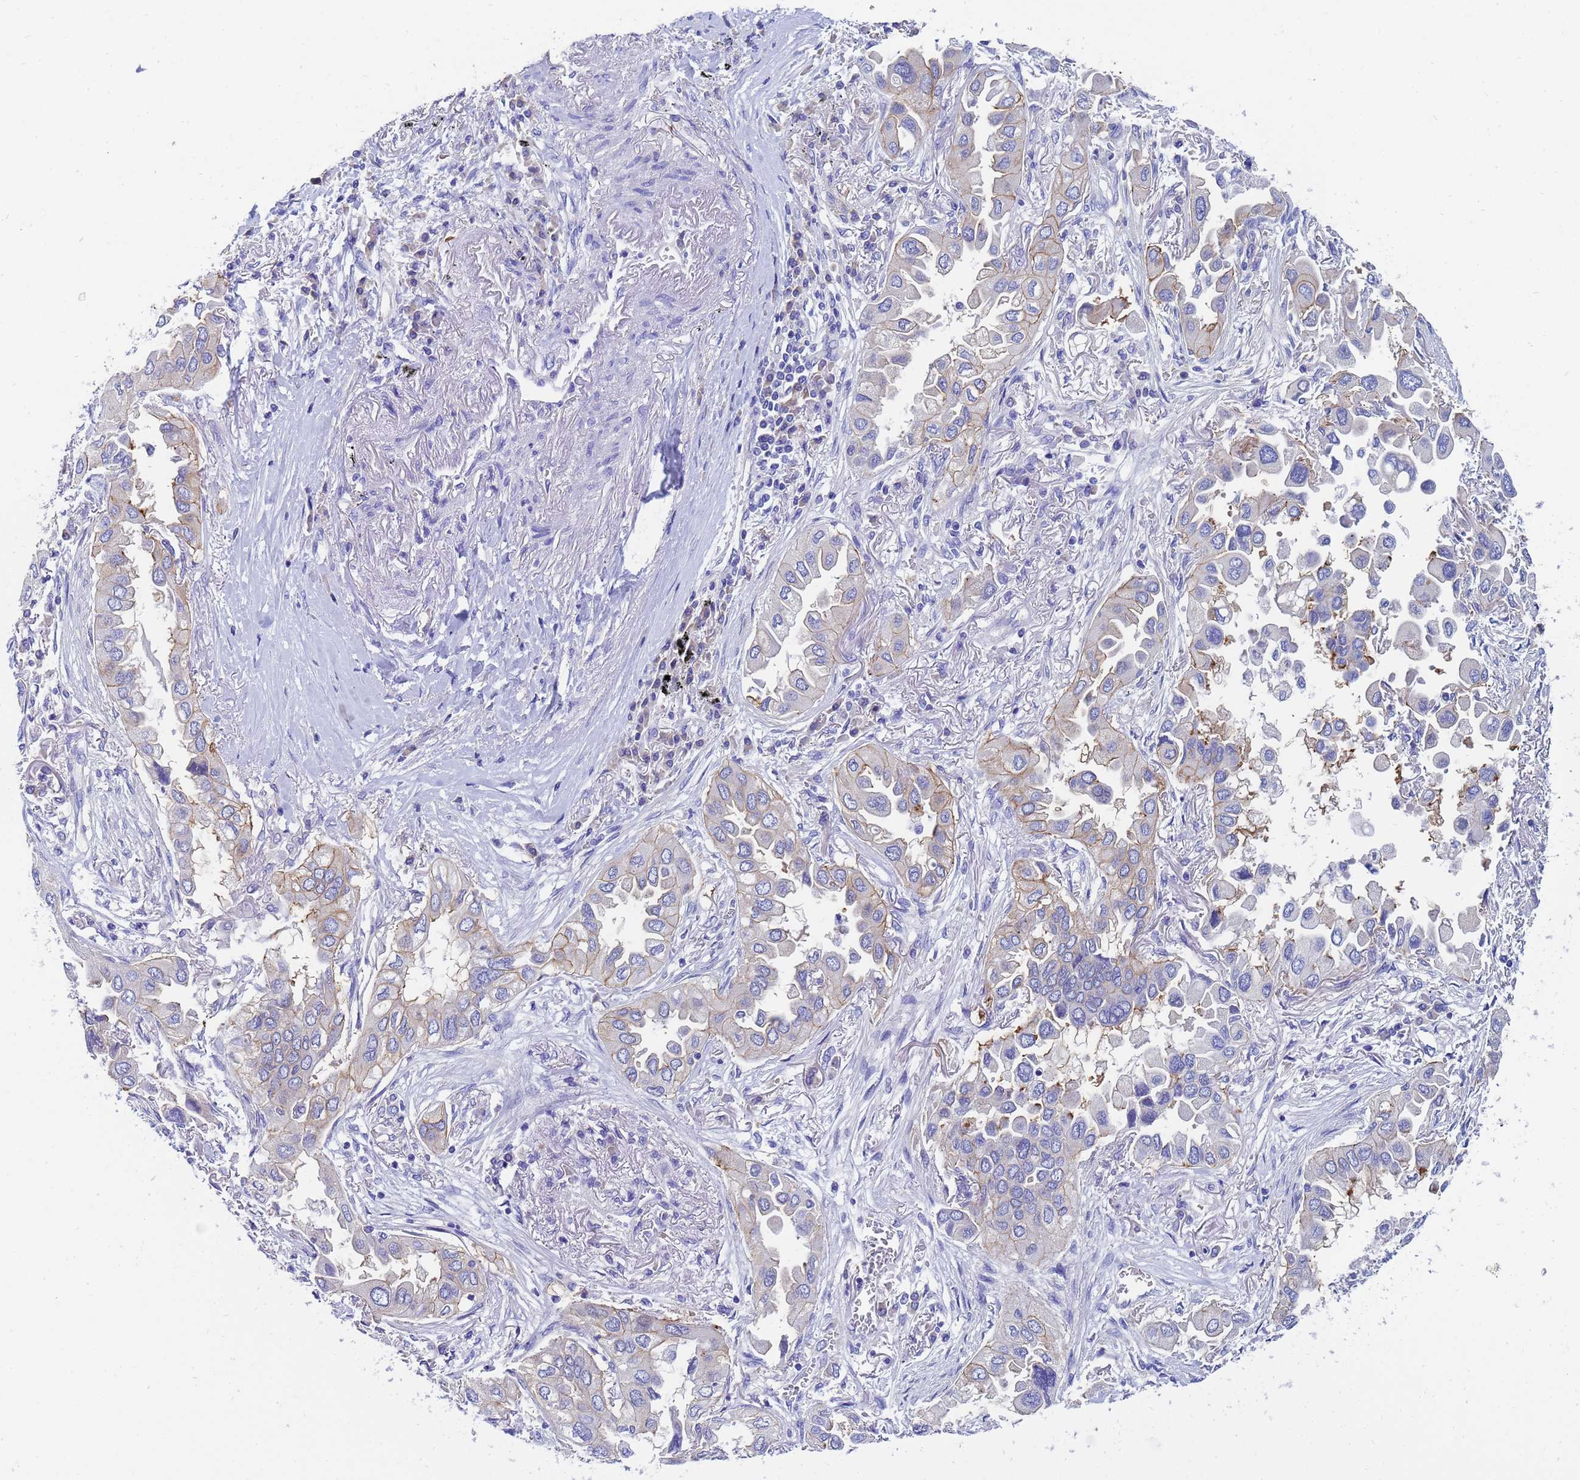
{"staining": {"intensity": "weak", "quantity": "25%-75%", "location": "cytoplasmic/membranous"}, "tissue": "lung cancer", "cell_type": "Tumor cells", "image_type": "cancer", "snomed": [{"axis": "morphology", "description": "Adenocarcinoma, NOS"}, {"axis": "topography", "description": "Lung"}], "caption": "The histopathology image exhibits immunohistochemical staining of lung adenocarcinoma. There is weak cytoplasmic/membranous expression is identified in about 25%-75% of tumor cells. (DAB IHC, brown staining for protein, blue staining for nuclei).", "gene": "UBE2O", "patient": {"sex": "female", "age": 76}}